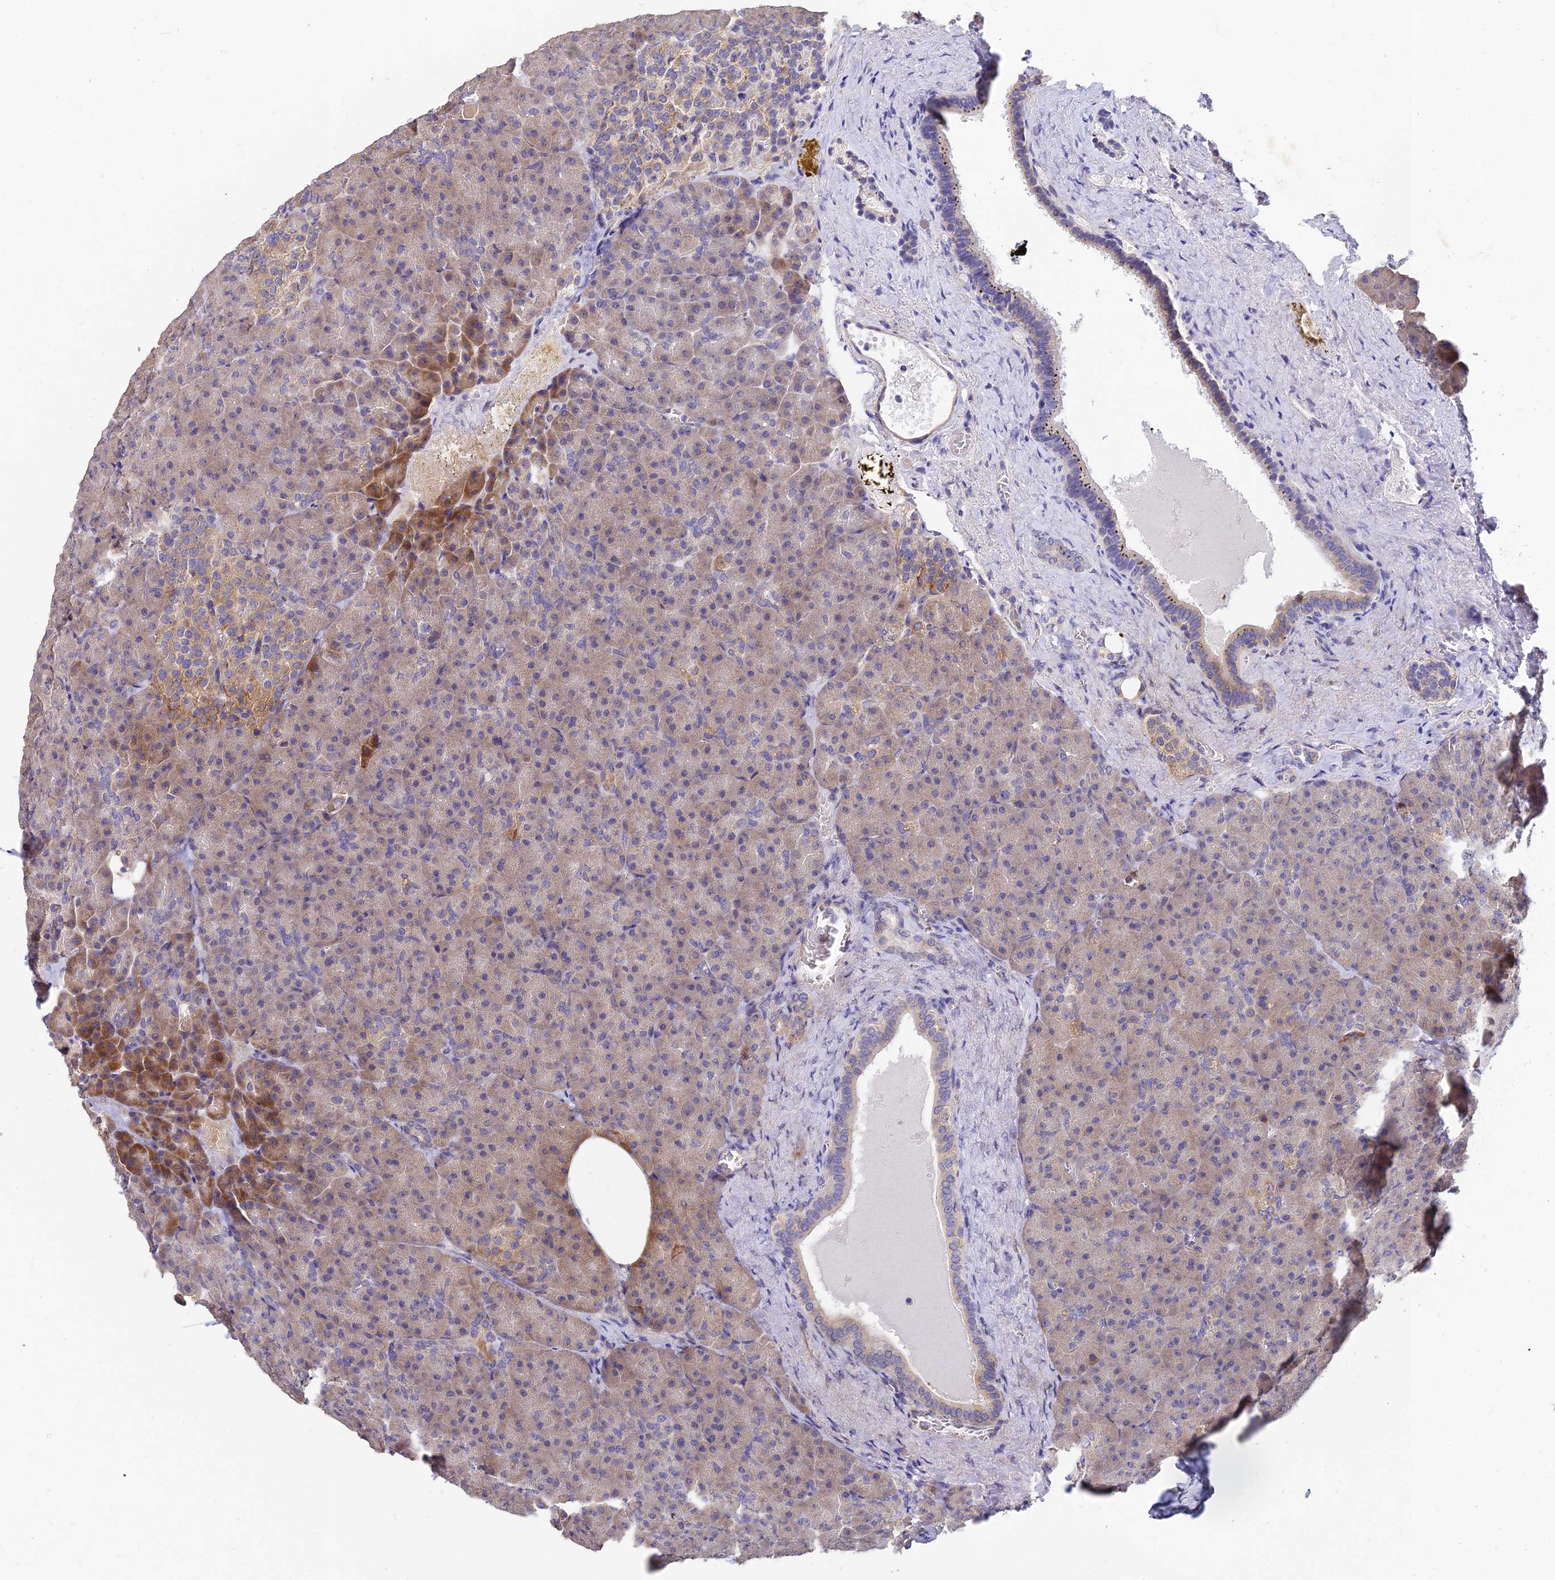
{"staining": {"intensity": "moderate", "quantity": ">75%", "location": "cytoplasmic/membranous"}, "tissue": "pancreas", "cell_type": "Exocrine glandular cells", "image_type": "normal", "snomed": [{"axis": "morphology", "description": "Normal tissue, NOS"}, {"axis": "topography", "description": "Pancreas"}], "caption": "DAB (3,3'-diaminobenzidine) immunohistochemical staining of benign human pancreas exhibits moderate cytoplasmic/membranous protein staining in about >75% of exocrine glandular cells. Nuclei are stained in blue.", "gene": "ARL8A", "patient": {"sex": "female", "age": 74}}